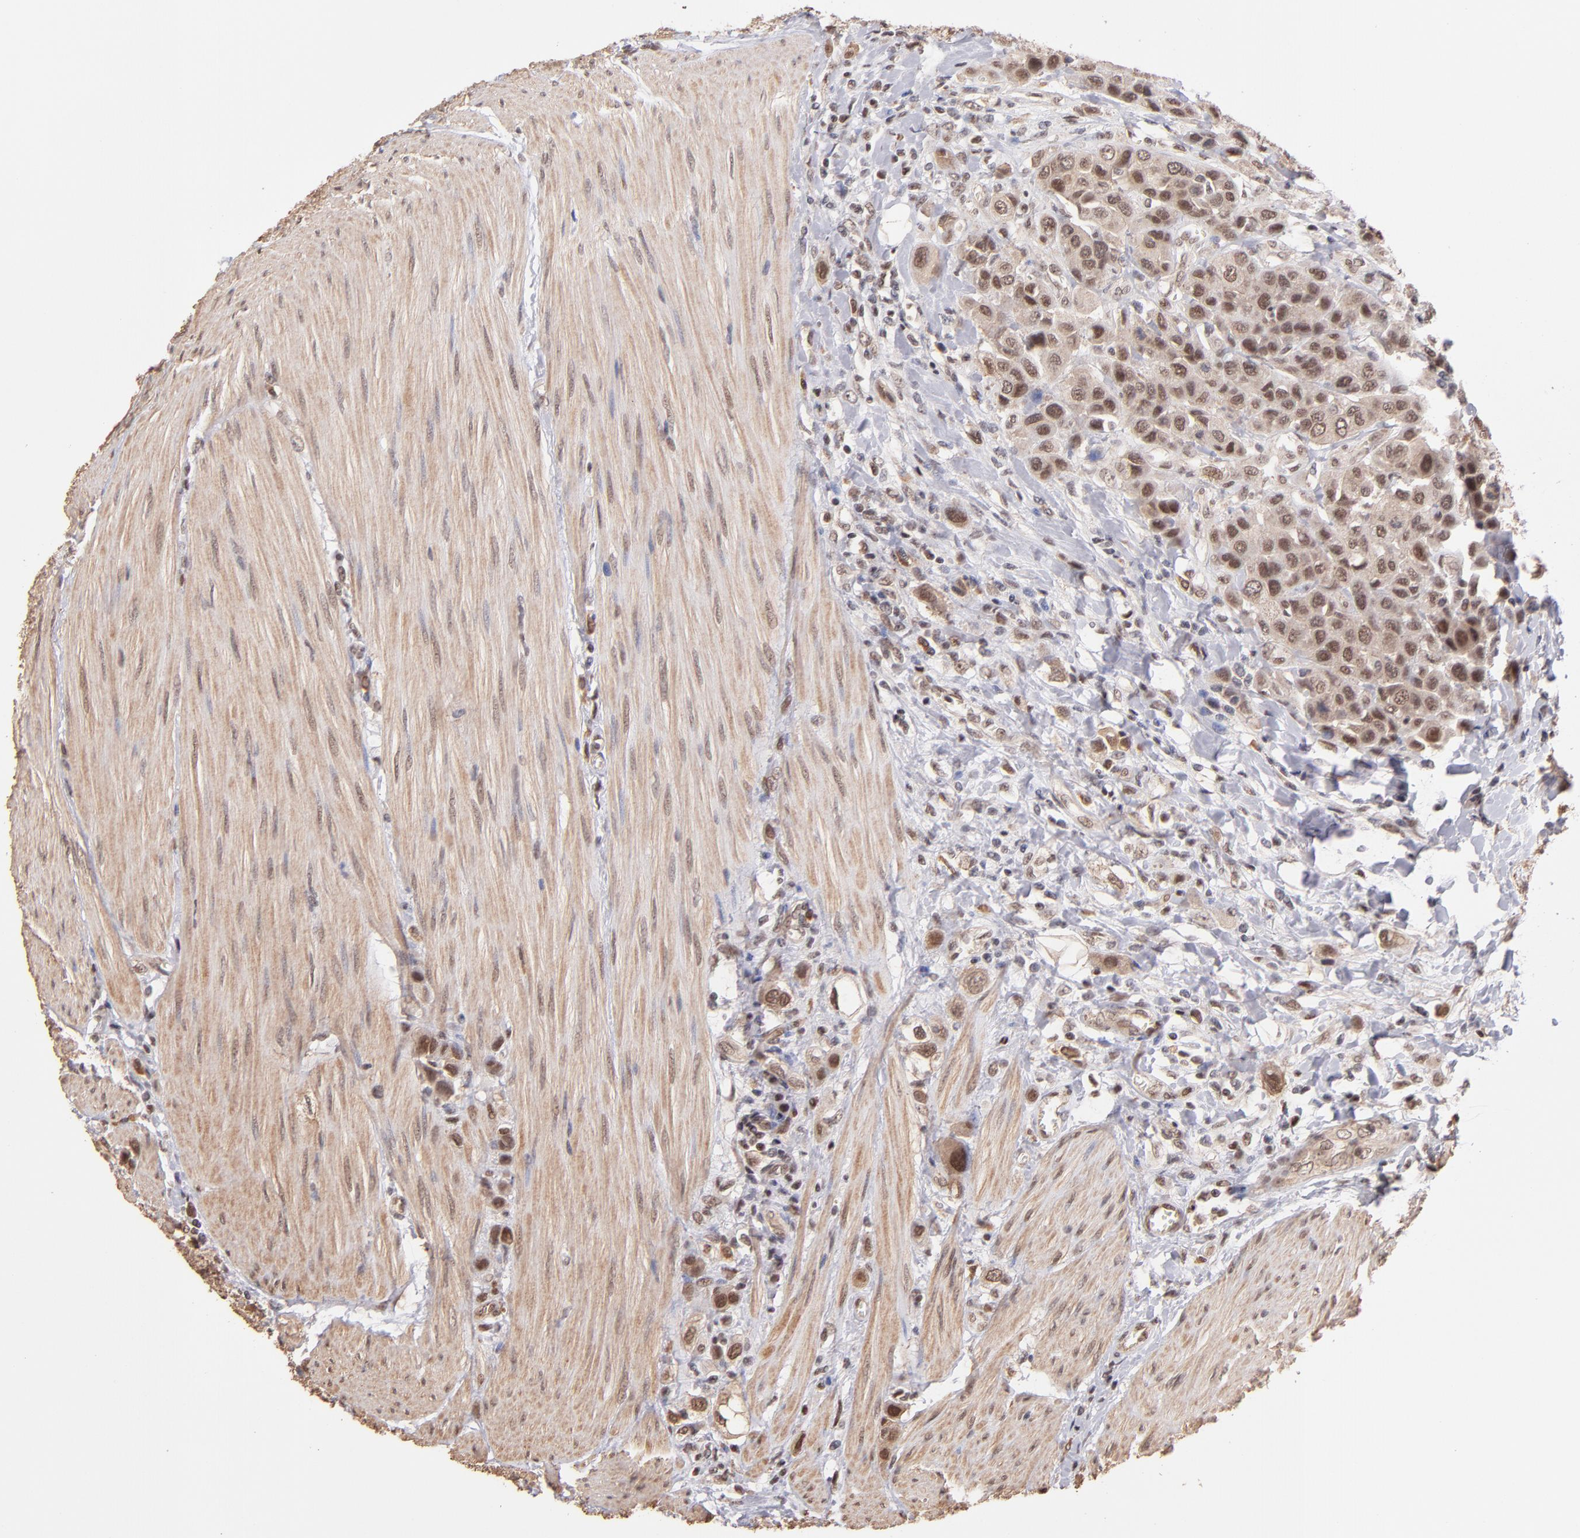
{"staining": {"intensity": "moderate", "quantity": ">75%", "location": "nuclear"}, "tissue": "urothelial cancer", "cell_type": "Tumor cells", "image_type": "cancer", "snomed": [{"axis": "morphology", "description": "Urothelial carcinoma, High grade"}, {"axis": "topography", "description": "Urinary bladder"}], "caption": "An image of urothelial carcinoma (high-grade) stained for a protein displays moderate nuclear brown staining in tumor cells. (DAB (3,3'-diaminobenzidine) IHC, brown staining for protein, blue staining for nuclei).", "gene": "TERF2", "patient": {"sex": "male", "age": 50}}